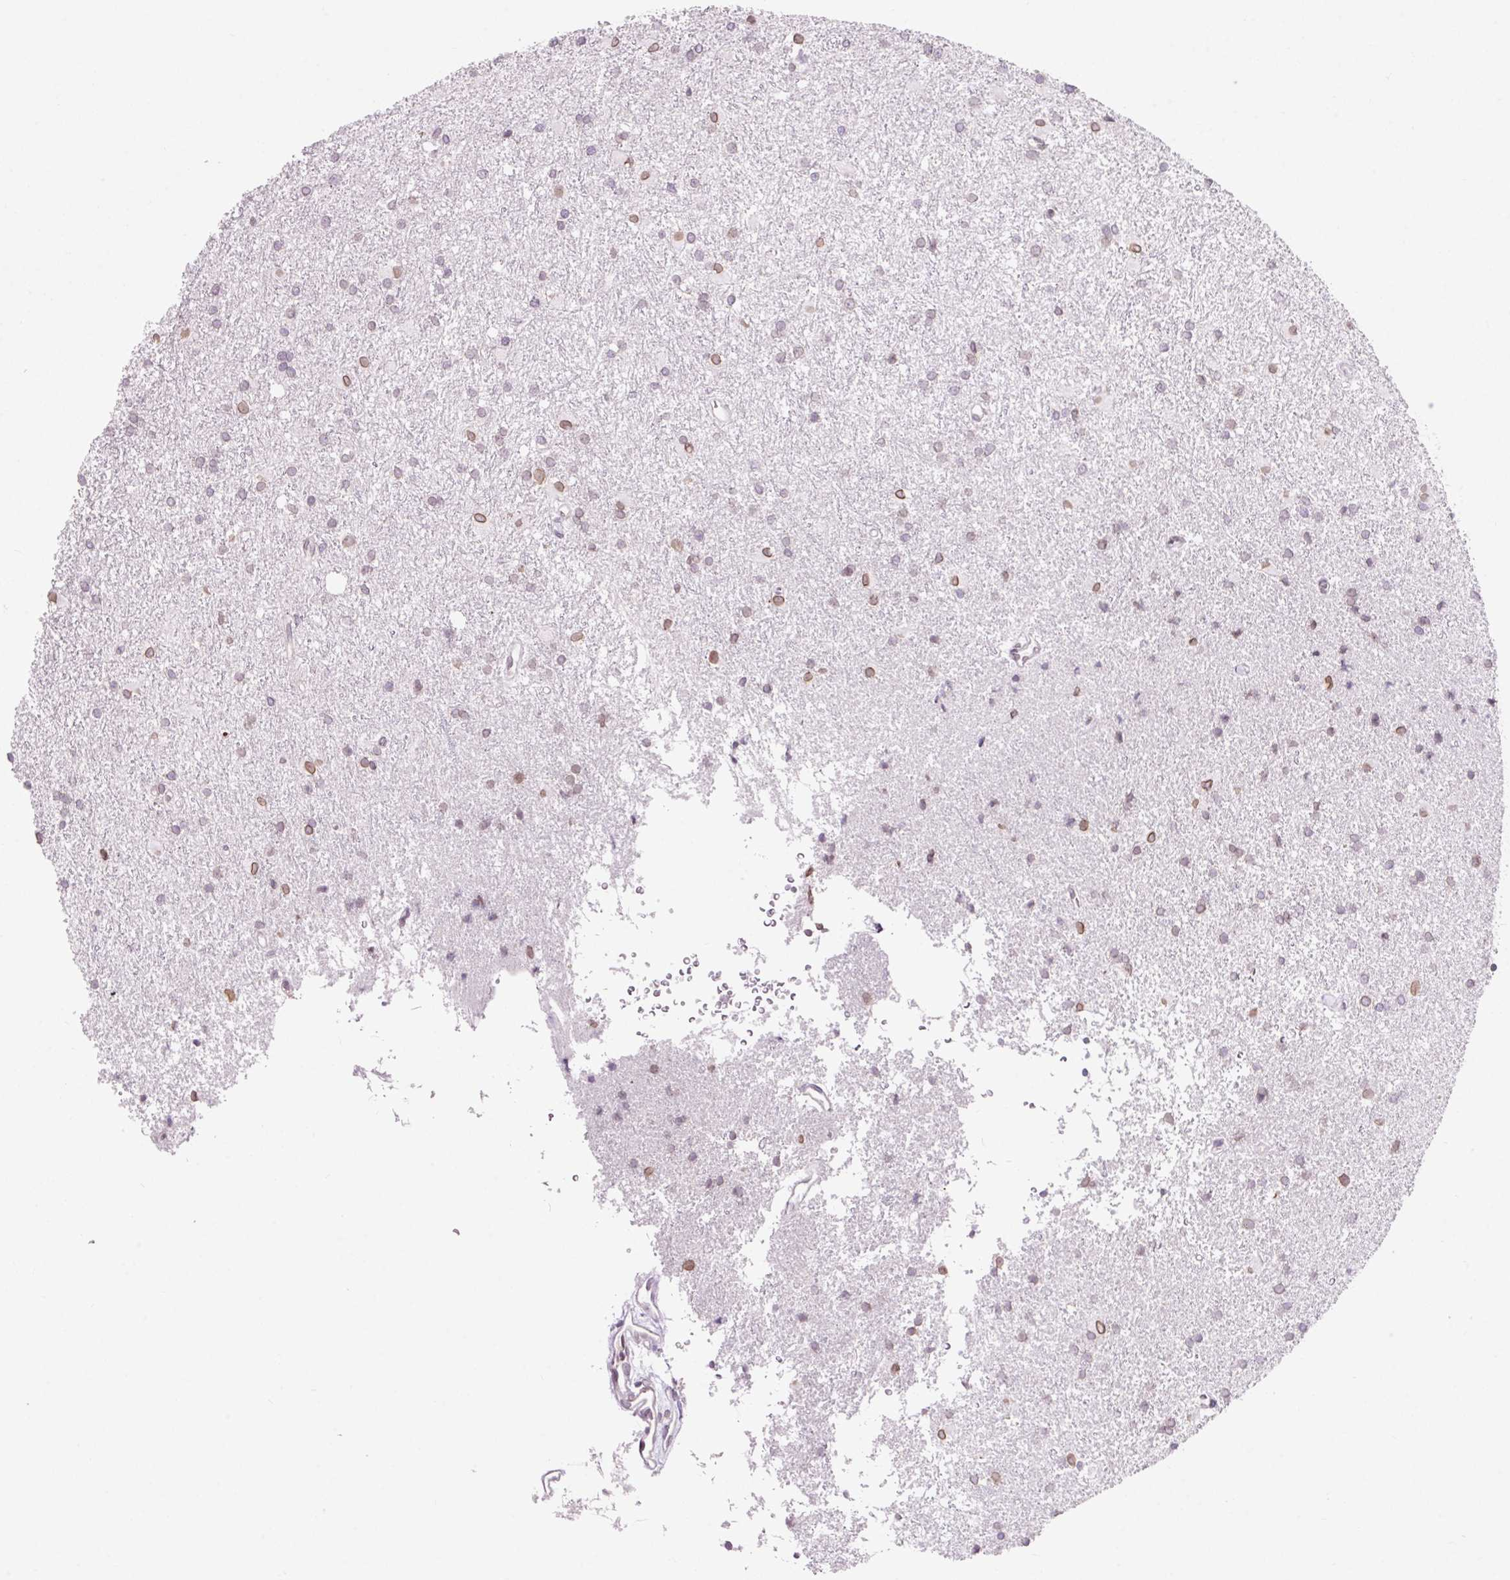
{"staining": {"intensity": "weak", "quantity": "<25%", "location": "cytoplasmic/membranous,nuclear"}, "tissue": "glioma", "cell_type": "Tumor cells", "image_type": "cancer", "snomed": [{"axis": "morphology", "description": "Glioma, malignant, High grade"}, {"axis": "topography", "description": "Brain"}], "caption": "Immunohistochemical staining of glioma shows no significant expression in tumor cells. (DAB (3,3'-diaminobenzidine) IHC, high magnification).", "gene": "ZNF610", "patient": {"sex": "female", "age": 50}}